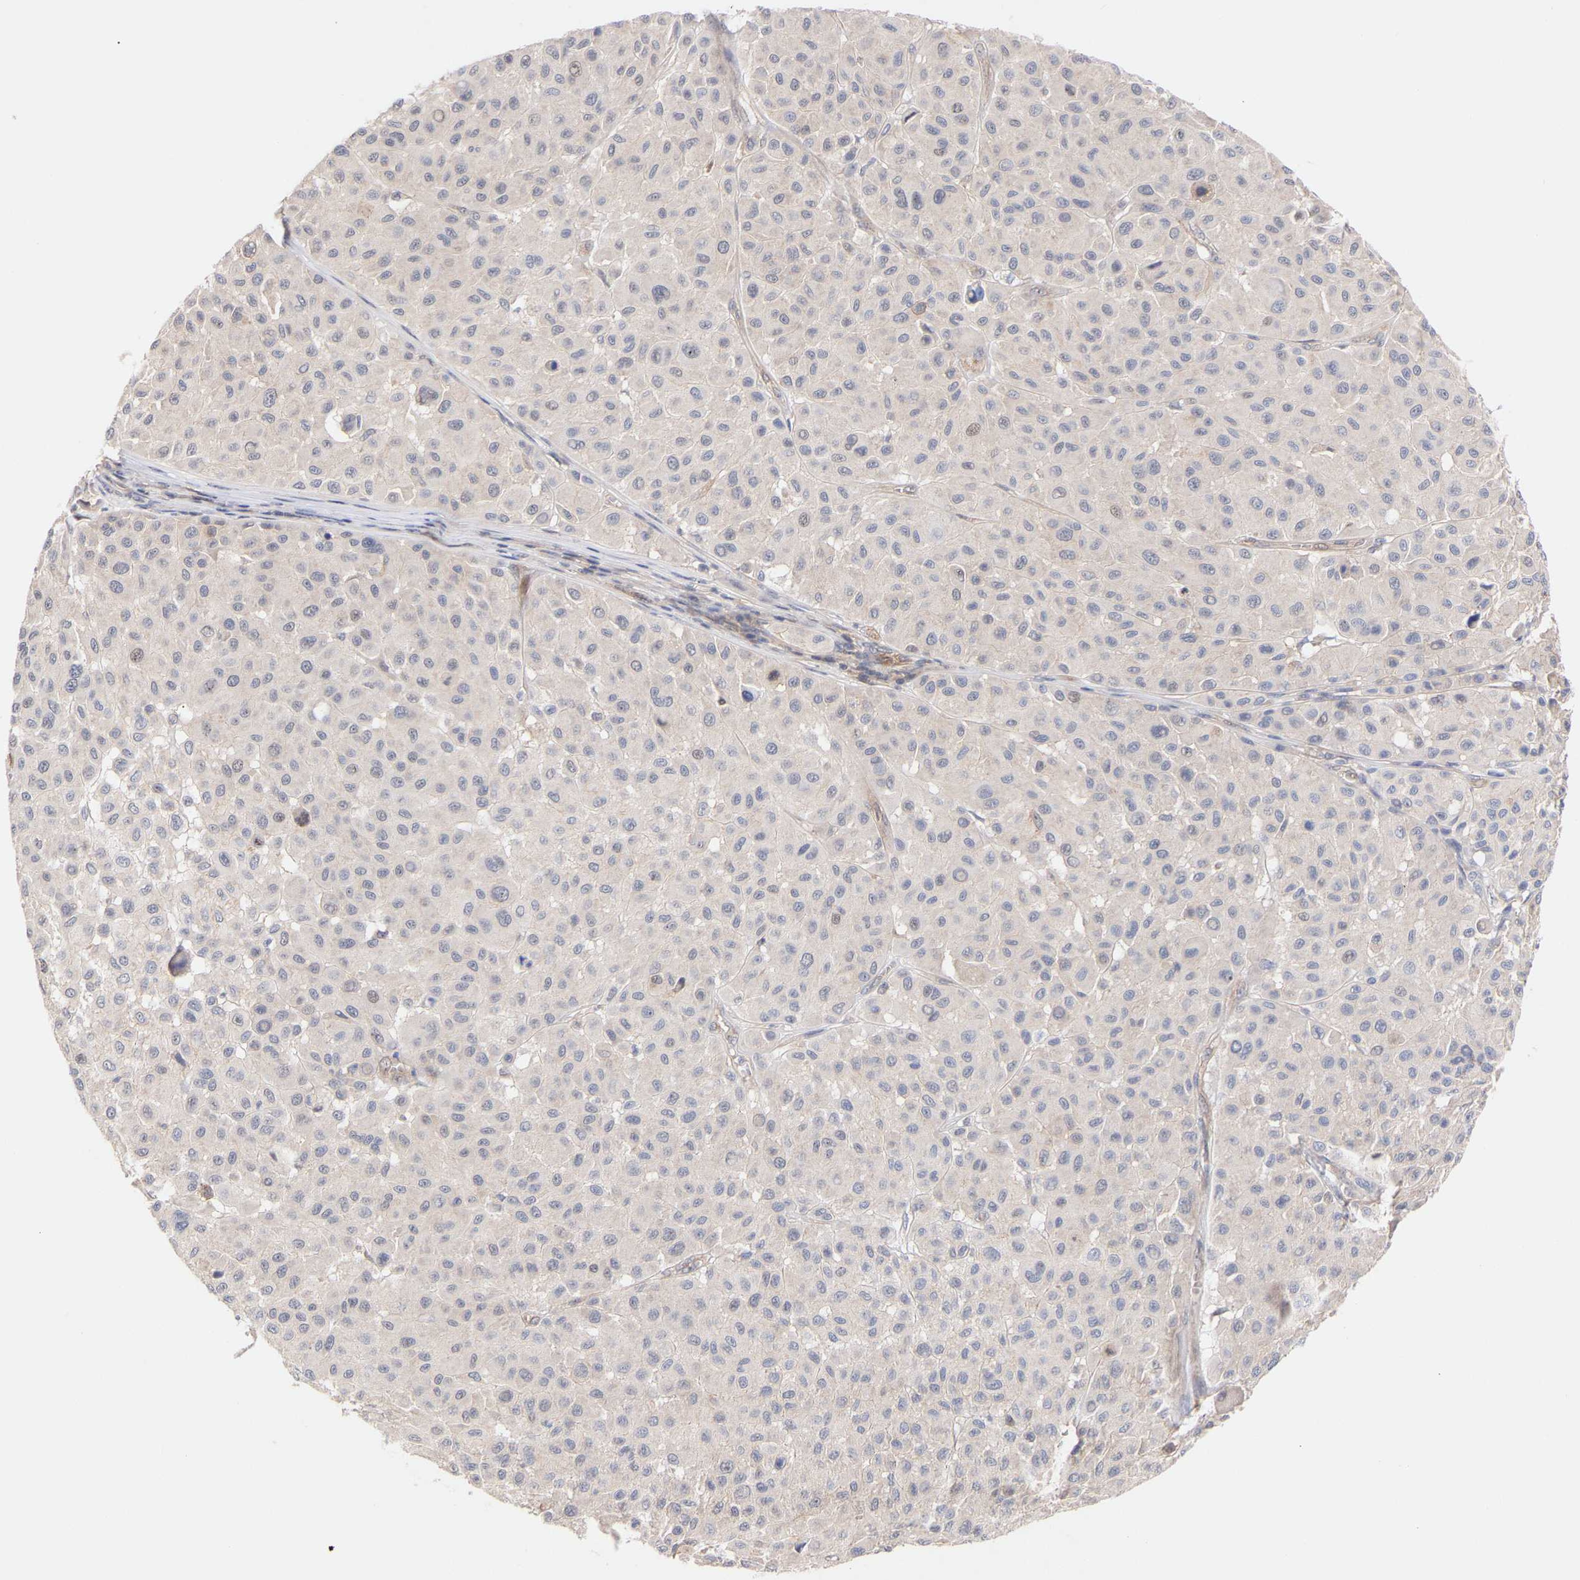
{"staining": {"intensity": "weak", "quantity": "<25%", "location": "cytoplasmic/membranous"}, "tissue": "melanoma", "cell_type": "Tumor cells", "image_type": "cancer", "snomed": [{"axis": "morphology", "description": "Malignant melanoma, Metastatic site"}, {"axis": "topography", "description": "Soft tissue"}], "caption": "A photomicrograph of human melanoma is negative for staining in tumor cells.", "gene": "PDLIM5", "patient": {"sex": "male", "age": 41}}